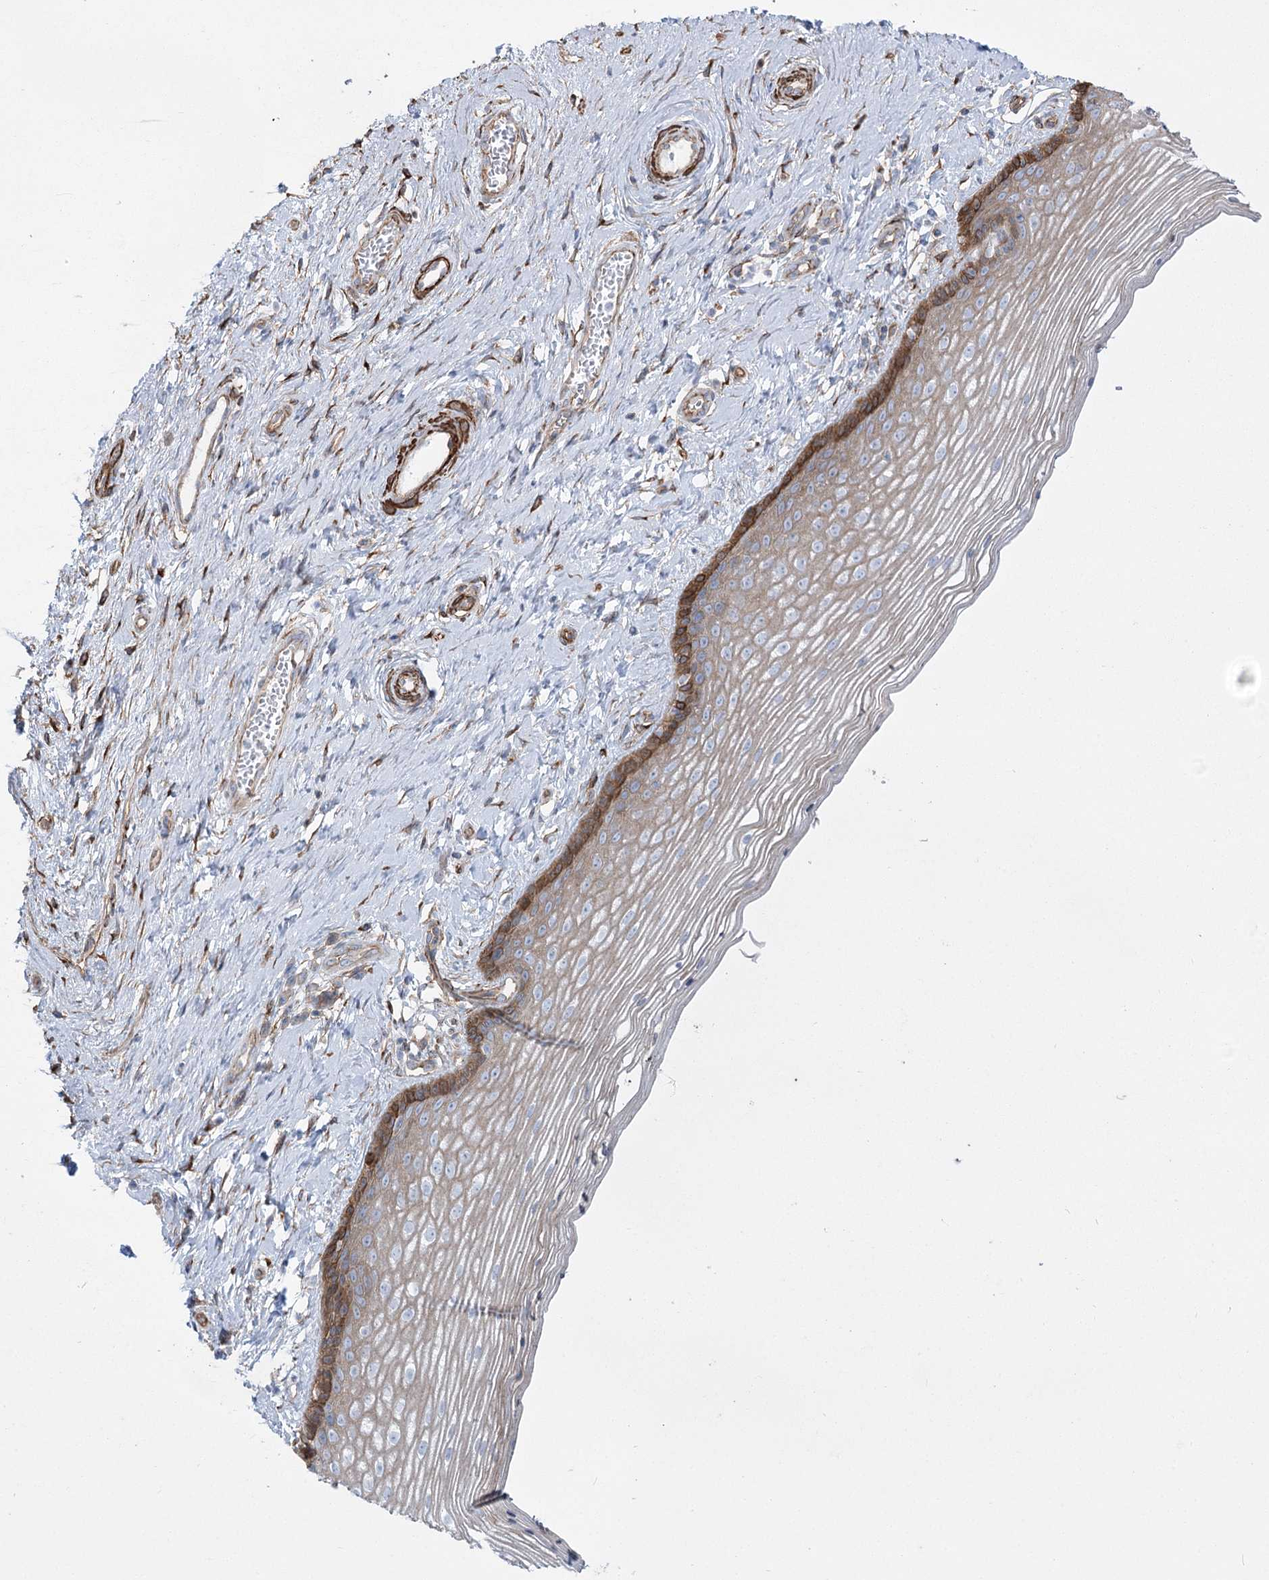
{"staining": {"intensity": "moderate", "quantity": "25%-75%", "location": "cytoplasmic/membranous"}, "tissue": "vagina", "cell_type": "Squamous epithelial cells", "image_type": "normal", "snomed": [{"axis": "morphology", "description": "Normal tissue, NOS"}, {"axis": "topography", "description": "Vagina"}], "caption": "A high-resolution photomicrograph shows IHC staining of benign vagina, which demonstrates moderate cytoplasmic/membranous staining in about 25%-75% of squamous epithelial cells. The protein of interest is stained brown, and the nuclei are stained in blue (DAB (3,3'-diaminobenzidine) IHC with brightfield microscopy, high magnification).", "gene": "PLEKHA5", "patient": {"sex": "female", "age": 46}}